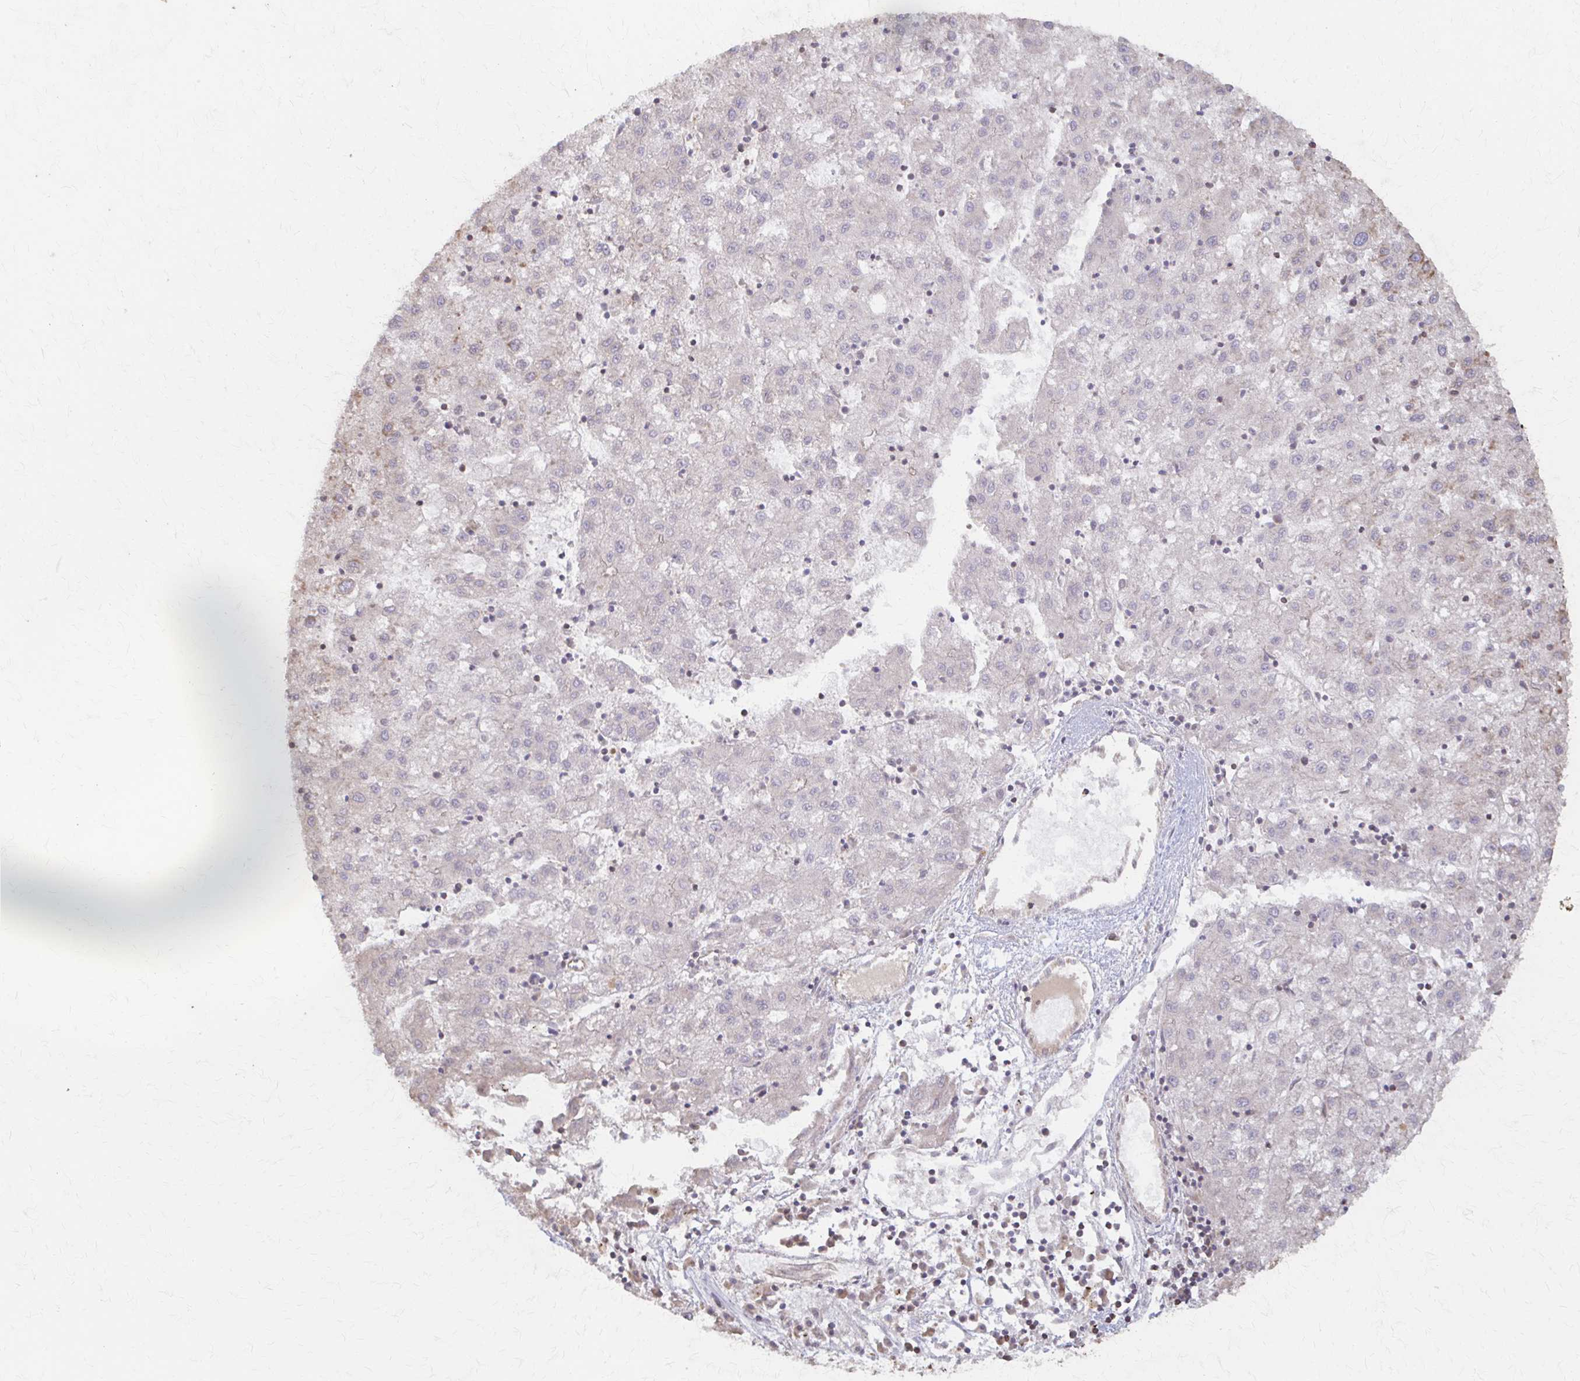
{"staining": {"intensity": "negative", "quantity": "none", "location": "none"}, "tissue": "liver cancer", "cell_type": "Tumor cells", "image_type": "cancer", "snomed": [{"axis": "morphology", "description": "Carcinoma, Hepatocellular, NOS"}, {"axis": "topography", "description": "Liver"}], "caption": "The image reveals no significant positivity in tumor cells of hepatocellular carcinoma (liver).", "gene": "ARHGAP35", "patient": {"sex": "male", "age": 72}}